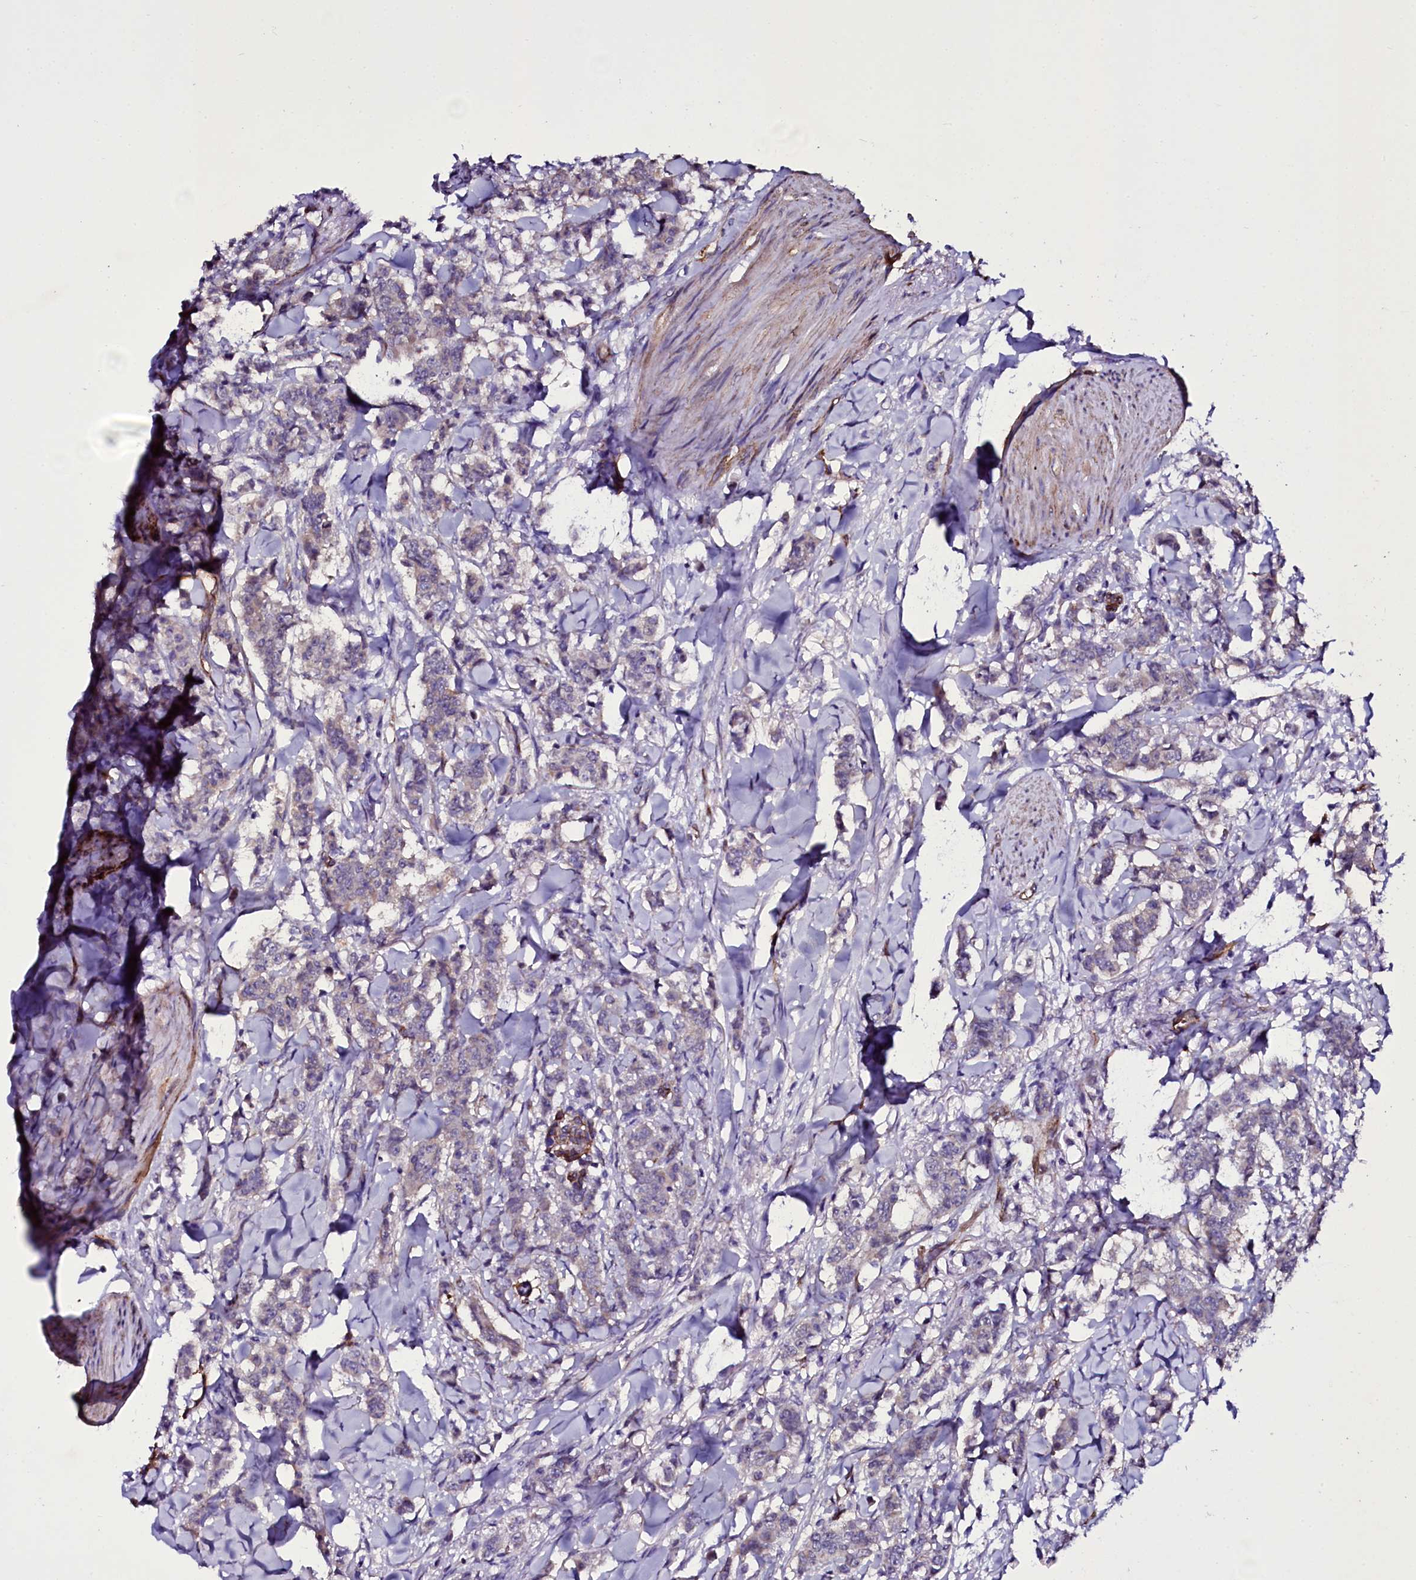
{"staining": {"intensity": "negative", "quantity": "none", "location": "none"}, "tissue": "breast cancer", "cell_type": "Tumor cells", "image_type": "cancer", "snomed": [{"axis": "morphology", "description": "Duct carcinoma"}, {"axis": "topography", "description": "Breast"}], "caption": "An immunohistochemistry (IHC) image of breast intraductal carcinoma is shown. There is no staining in tumor cells of breast intraductal carcinoma. The staining was performed using DAB (3,3'-diaminobenzidine) to visualize the protein expression in brown, while the nuclei were stained in blue with hematoxylin (Magnification: 20x).", "gene": "MEX3C", "patient": {"sex": "female", "age": 40}}